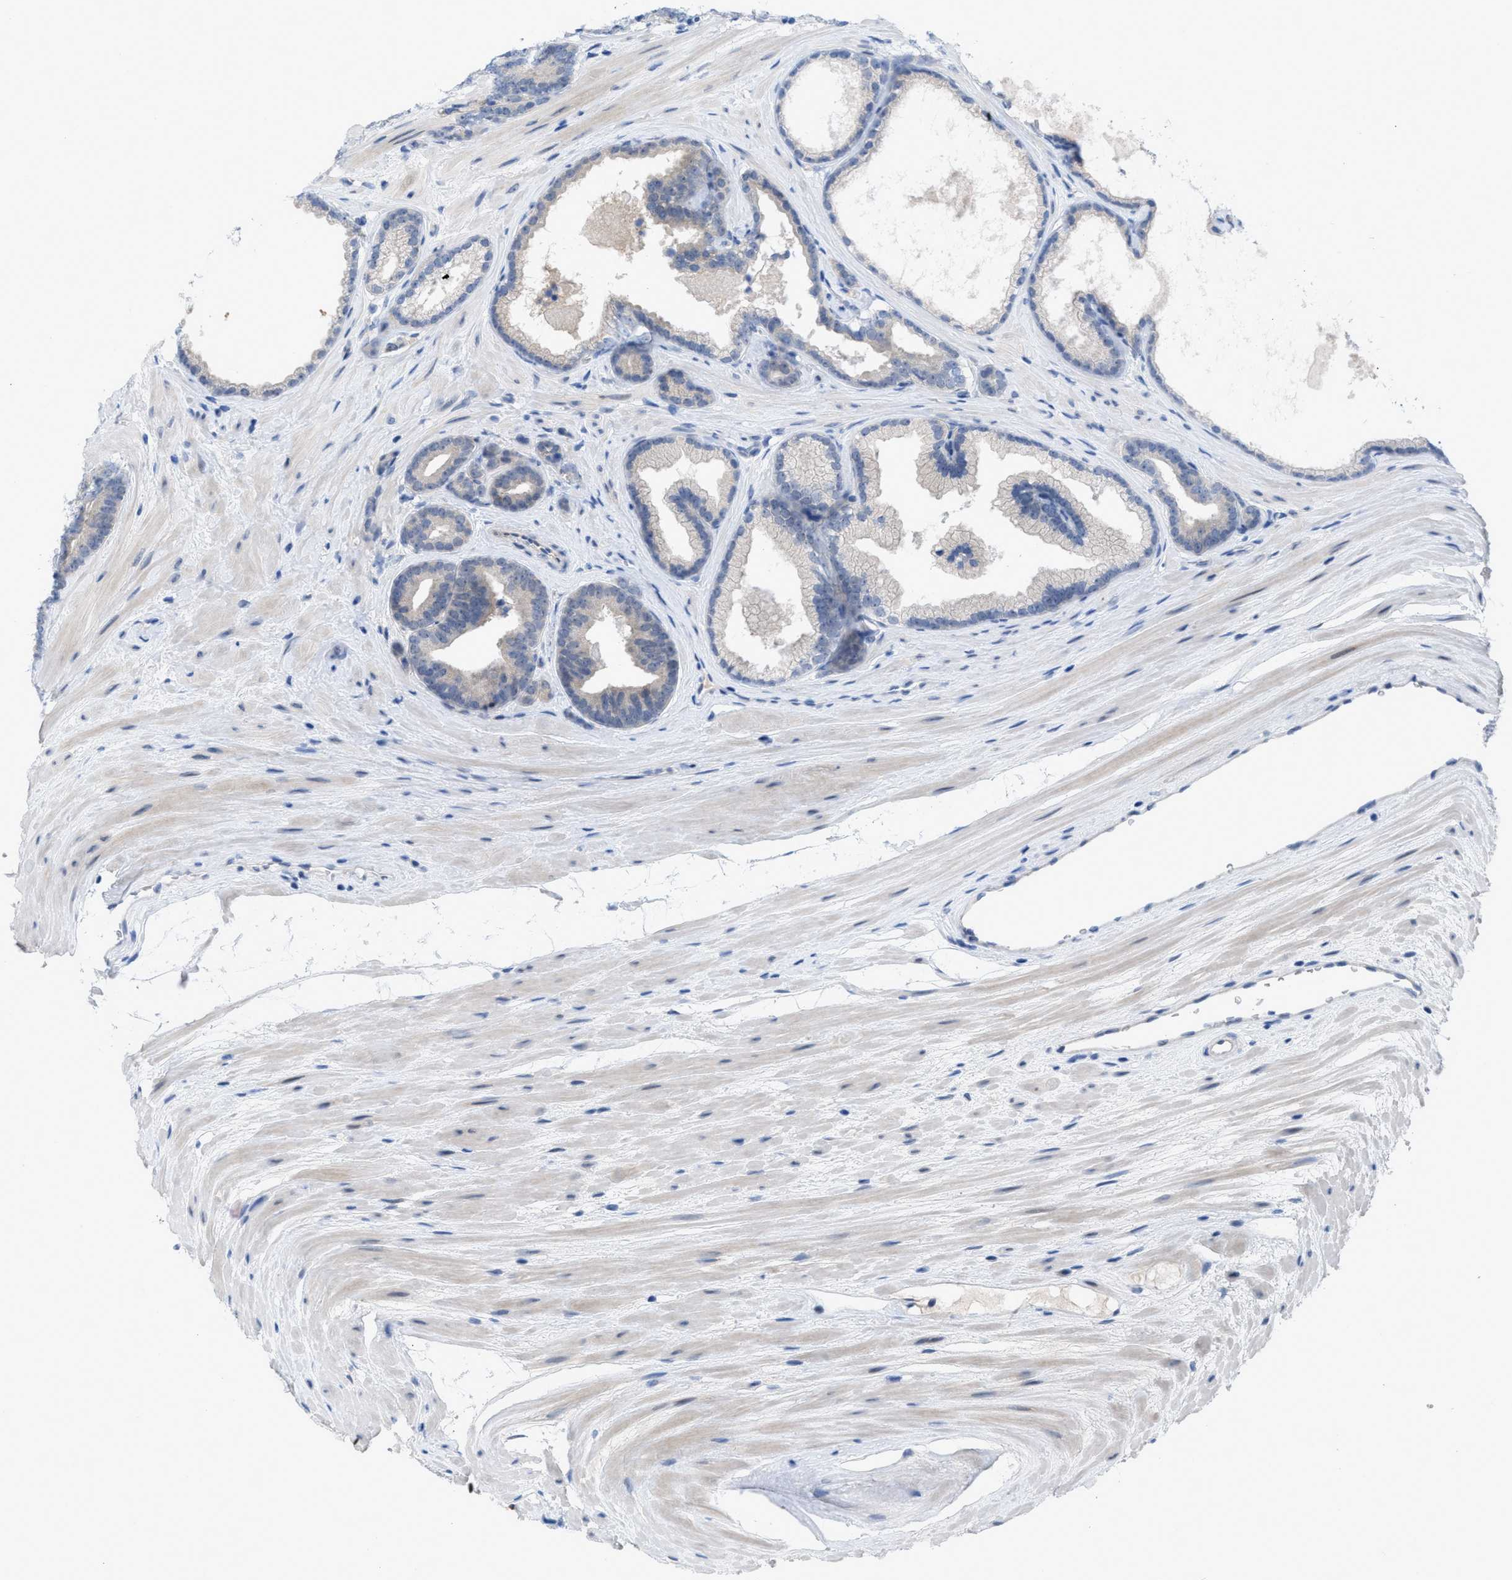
{"staining": {"intensity": "negative", "quantity": "none", "location": "none"}, "tissue": "prostate cancer", "cell_type": "Tumor cells", "image_type": "cancer", "snomed": [{"axis": "morphology", "description": "Adenocarcinoma, High grade"}, {"axis": "topography", "description": "Prostate"}], "caption": "Protein analysis of adenocarcinoma (high-grade) (prostate) exhibits no significant expression in tumor cells.", "gene": "IL17RE", "patient": {"sex": "male", "age": 60}}